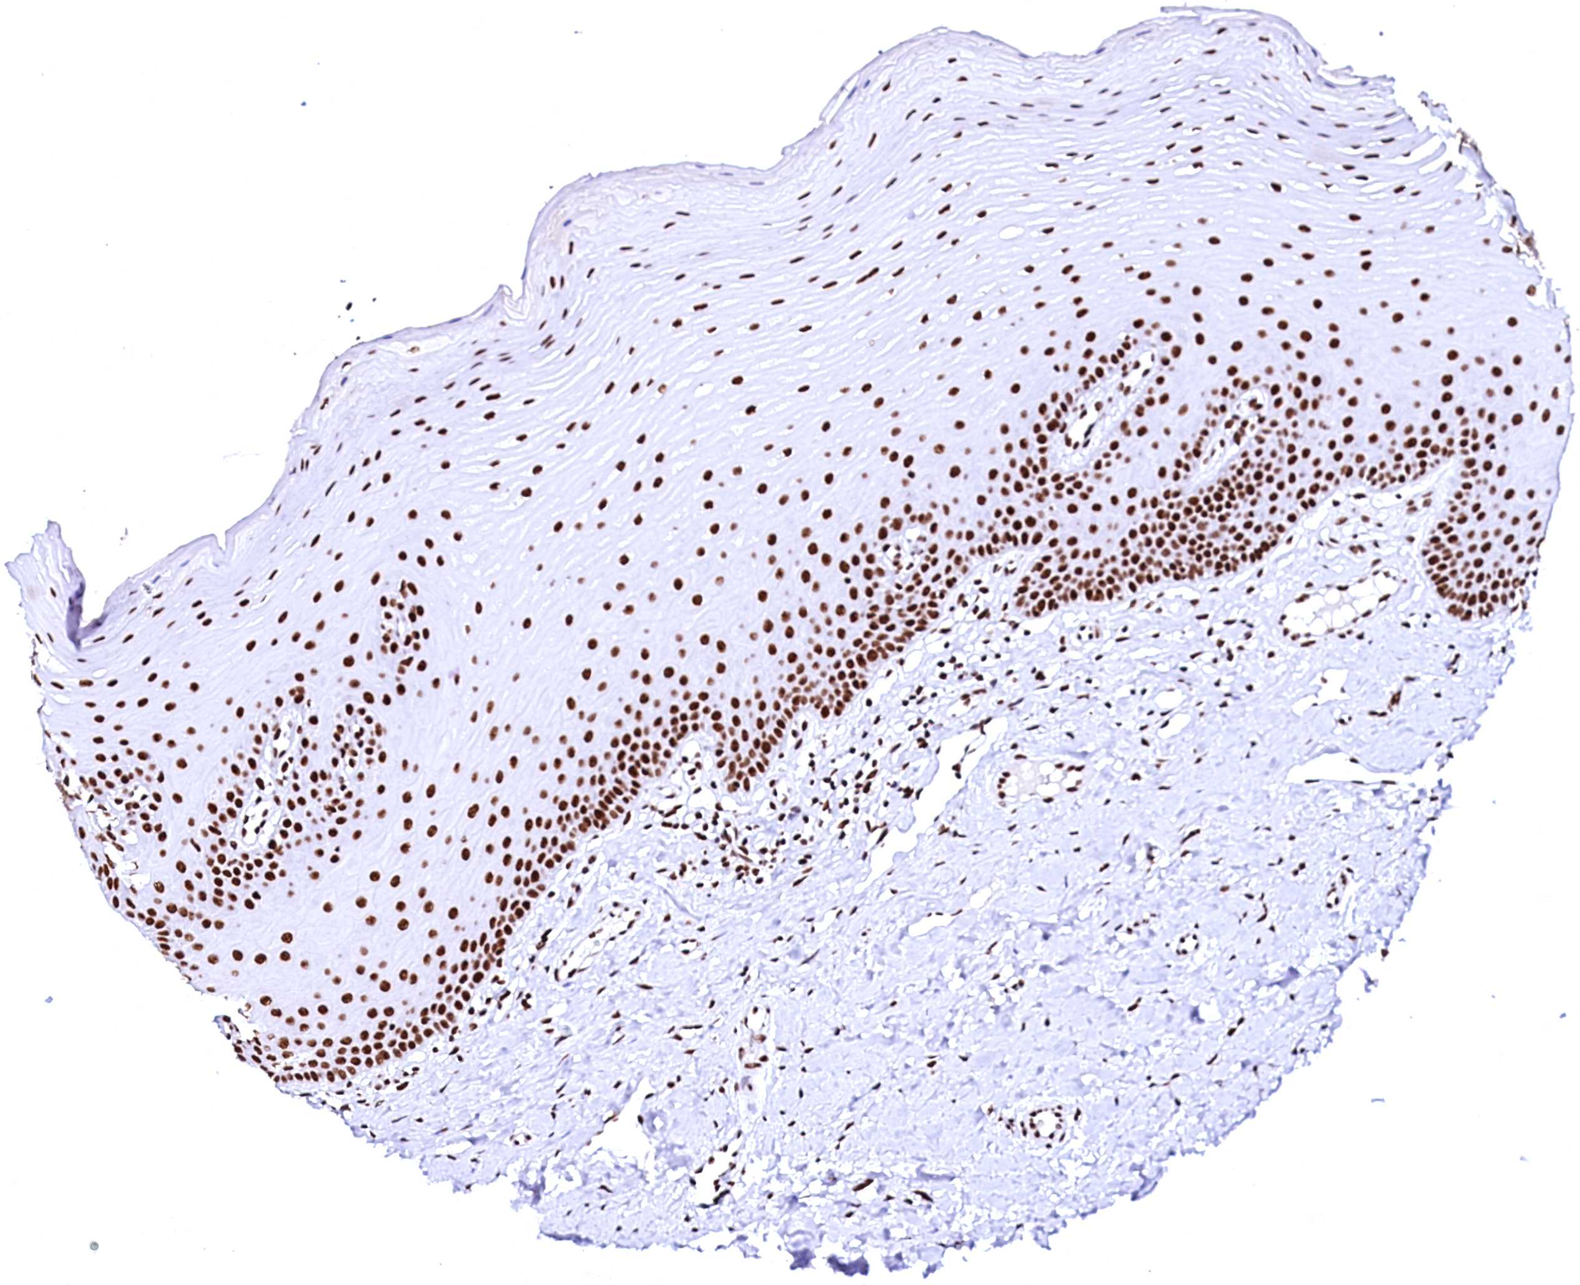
{"staining": {"intensity": "strong", "quantity": ">75%", "location": "nuclear"}, "tissue": "oral mucosa", "cell_type": "Squamous epithelial cells", "image_type": "normal", "snomed": [{"axis": "morphology", "description": "Normal tissue, NOS"}, {"axis": "topography", "description": "Oral tissue"}], "caption": "Brown immunohistochemical staining in unremarkable human oral mucosa shows strong nuclear positivity in about >75% of squamous epithelial cells.", "gene": "CPSF6", "patient": {"sex": "female", "age": 39}}